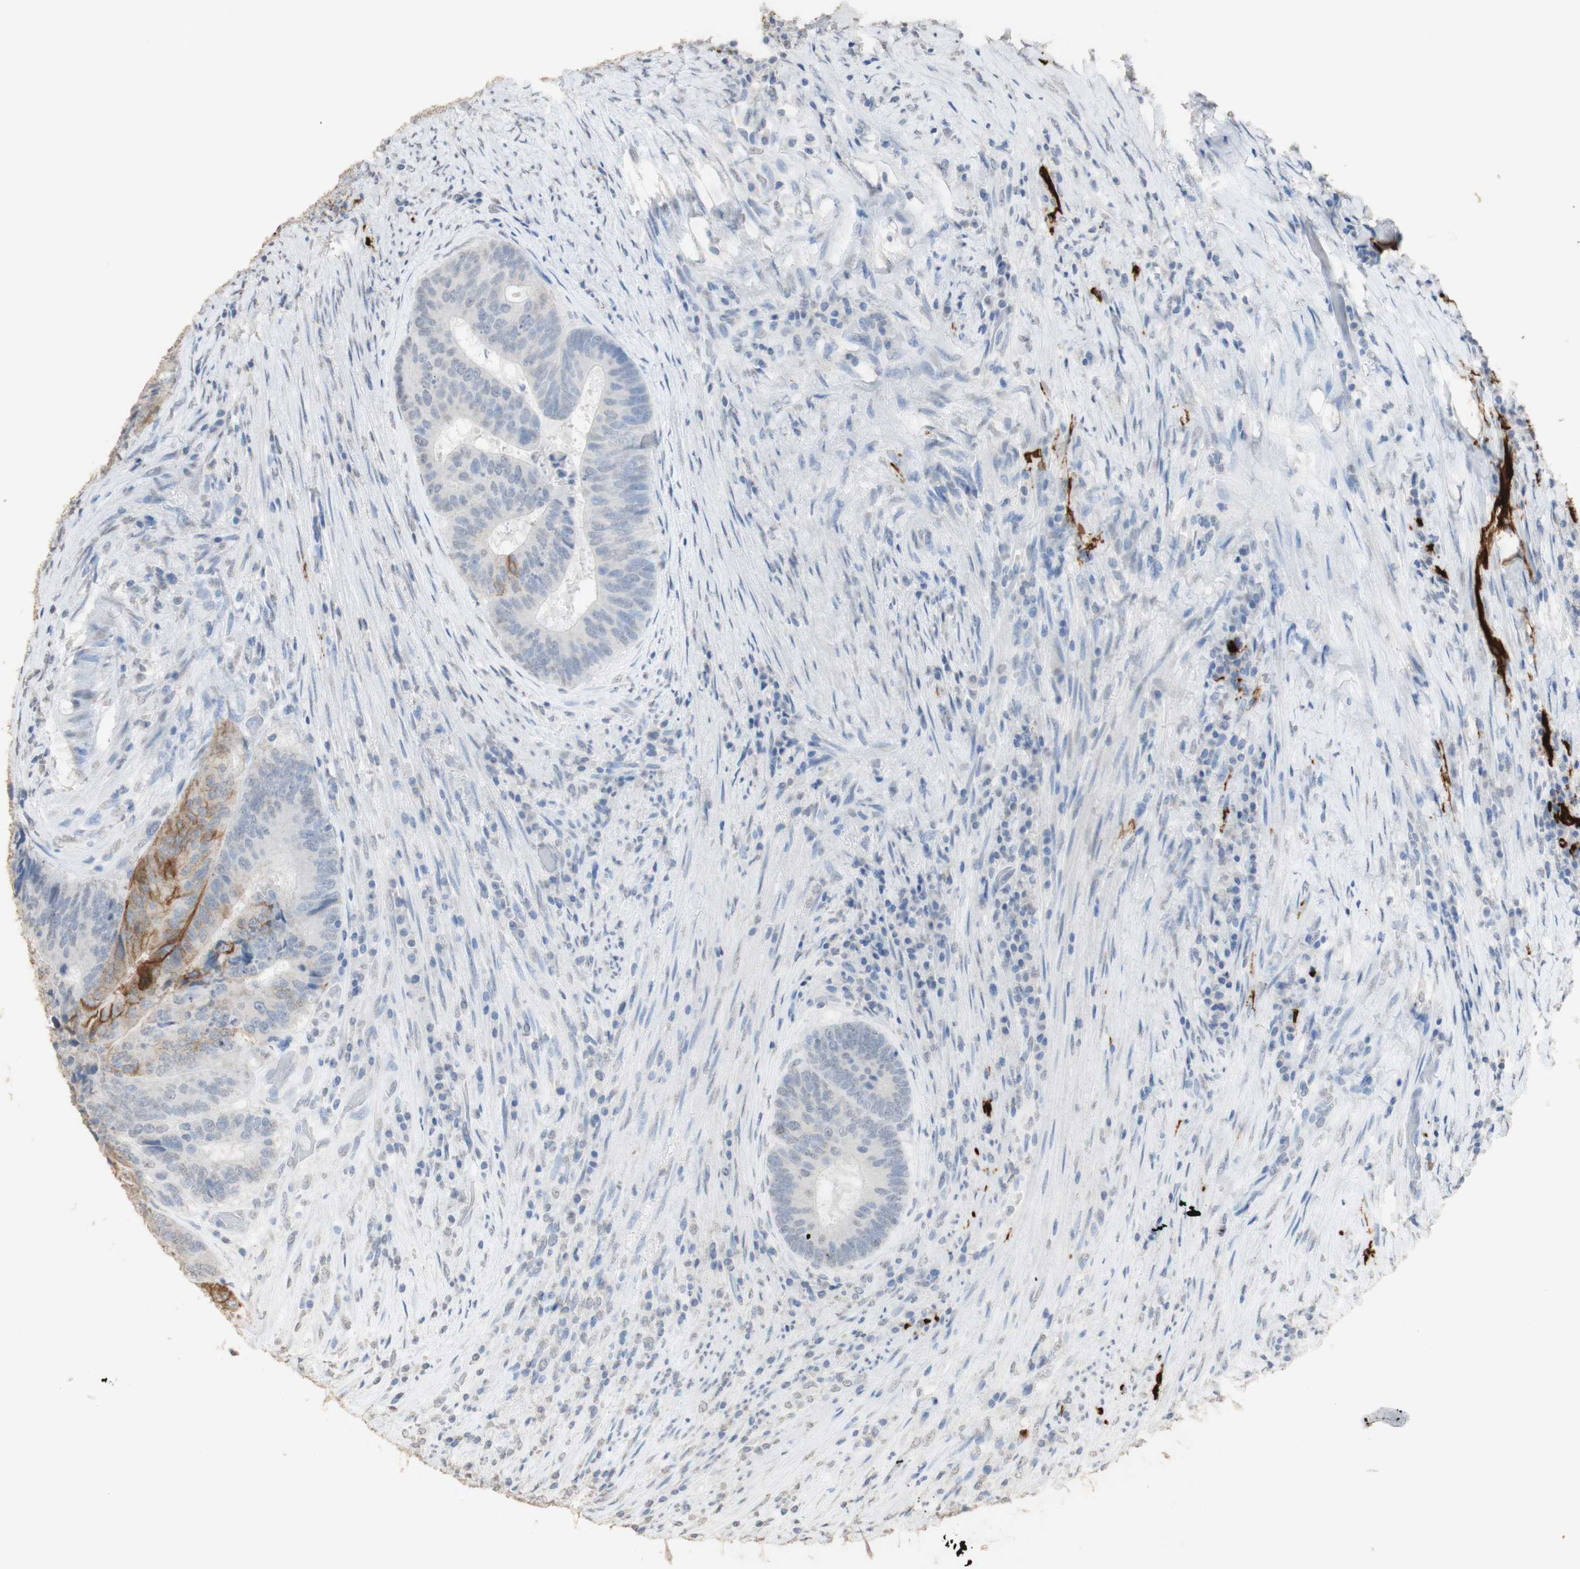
{"staining": {"intensity": "moderate", "quantity": "<25%", "location": "cytoplasmic/membranous"}, "tissue": "colorectal cancer", "cell_type": "Tumor cells", "image_type": "cancer", "snomed": [{"axis": "morphology", "description": "Adenocarcinoma, NOS"}, {"axis": "topography", "description": "Rectum"}], "caption": "A histopathology image showing moderate cytoplasmic/membranous expression in approximately <25% of tumor cells in colorectal cancer, as visualized by brown immunohistochemical staining.", "gene": "L1CAM", "patient": {"sex": "male", "age": 72}}